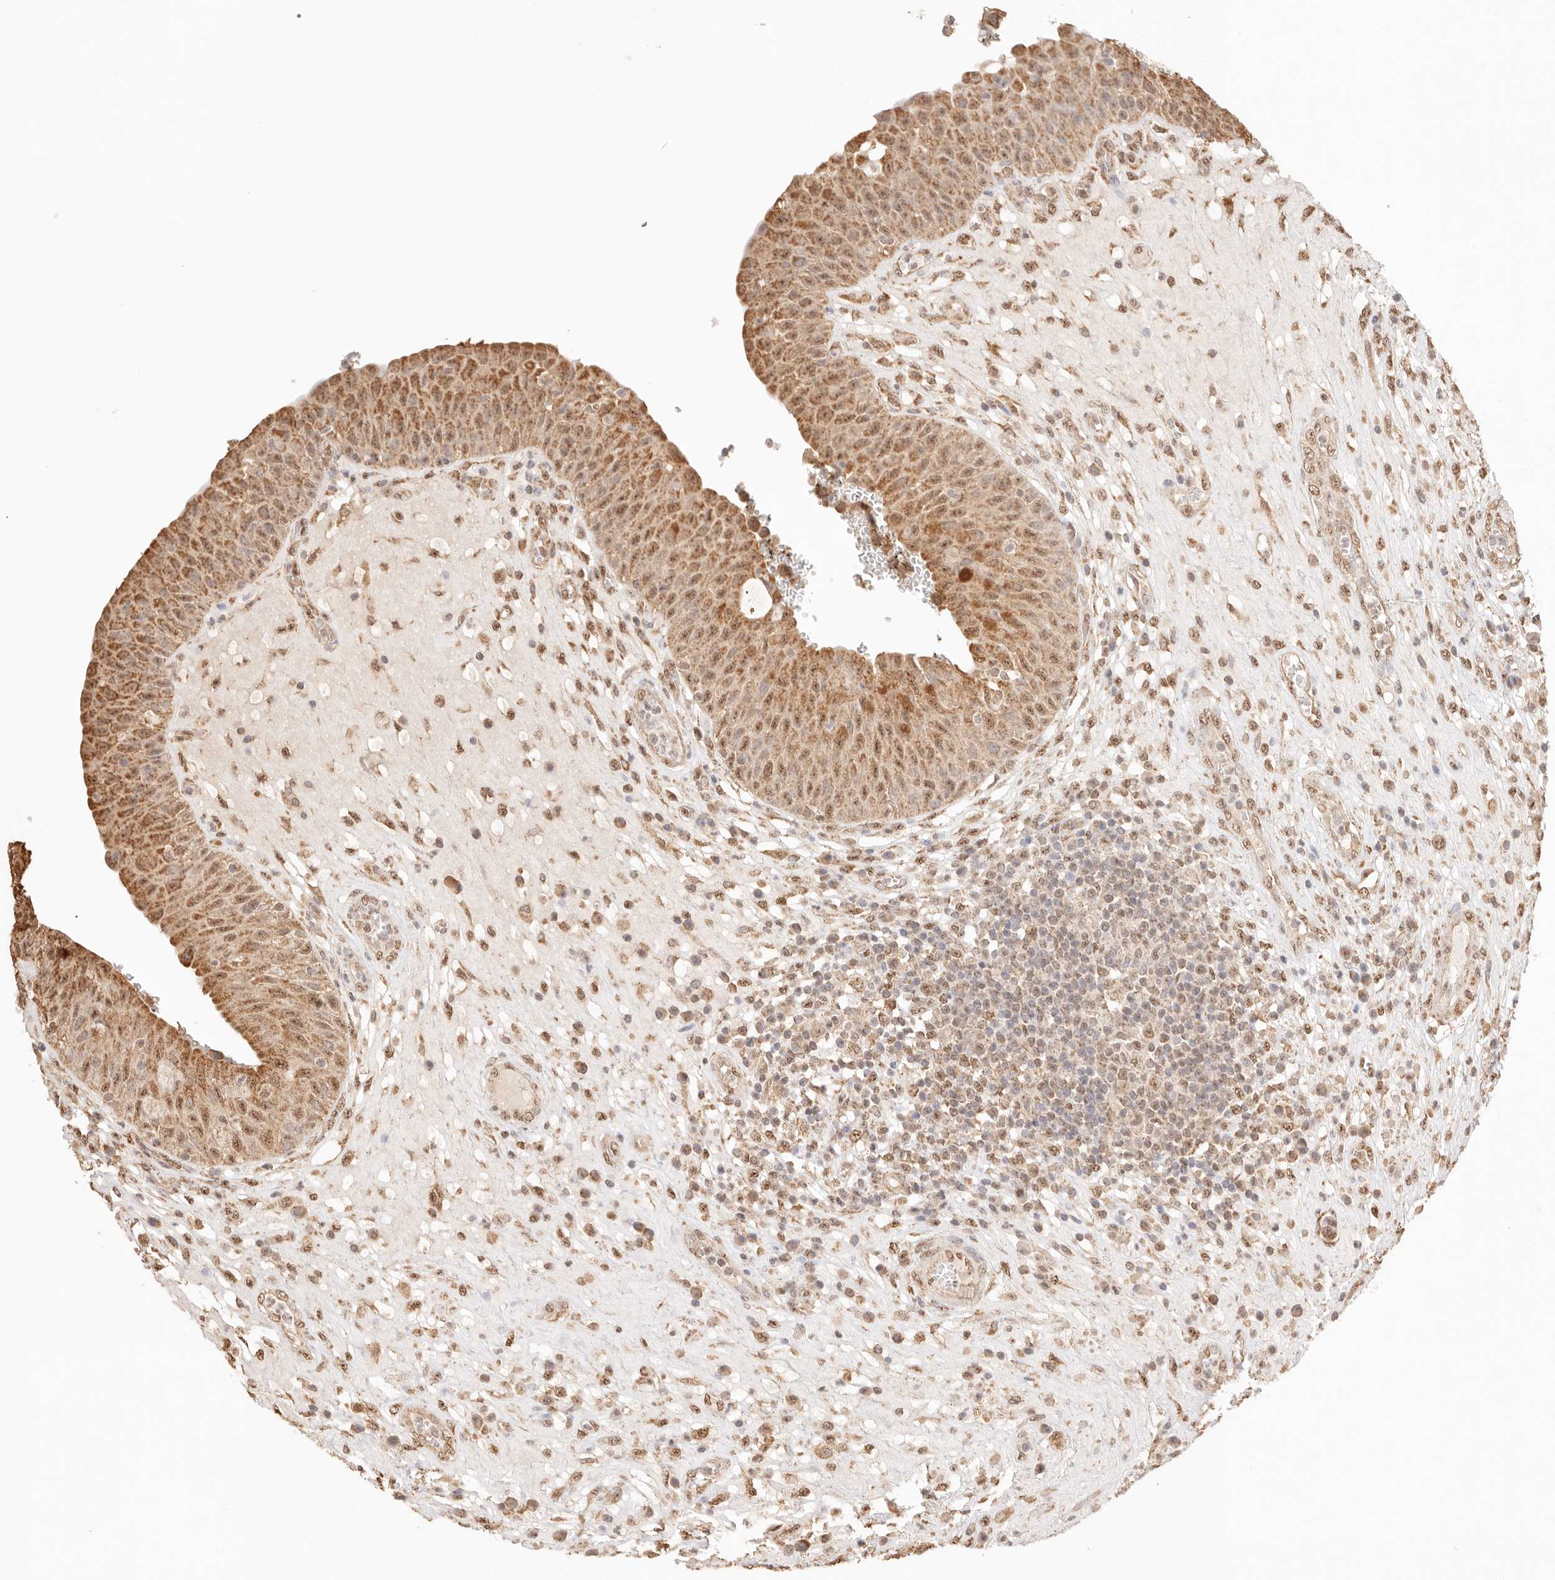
{"staining": {"intensity": "moderate", "quantity": ">75%", "location": "cytoplasmic/membranous,nuclear"}, "tissue": "urinary bladder", "cell_type": "Urothelial cells", "image_type": "normal", "snomed": [{"axis": "morphology", "description": "Normal tissue, NOS"}, {"axis": "topography", "description": "Urinary bladder"}], "caption": "High-magnification brightfield microscopy of benign urinary bladder stained with DAB (brown) and counterstained with hematoxylin (blue). urothelial cells exhibit moderate cytoplasmic/membranous,nuclear staining is seen in approximately>75% of cells.", "gene": "IL1R2", "patient": {"sex": "female", "age": 62}}